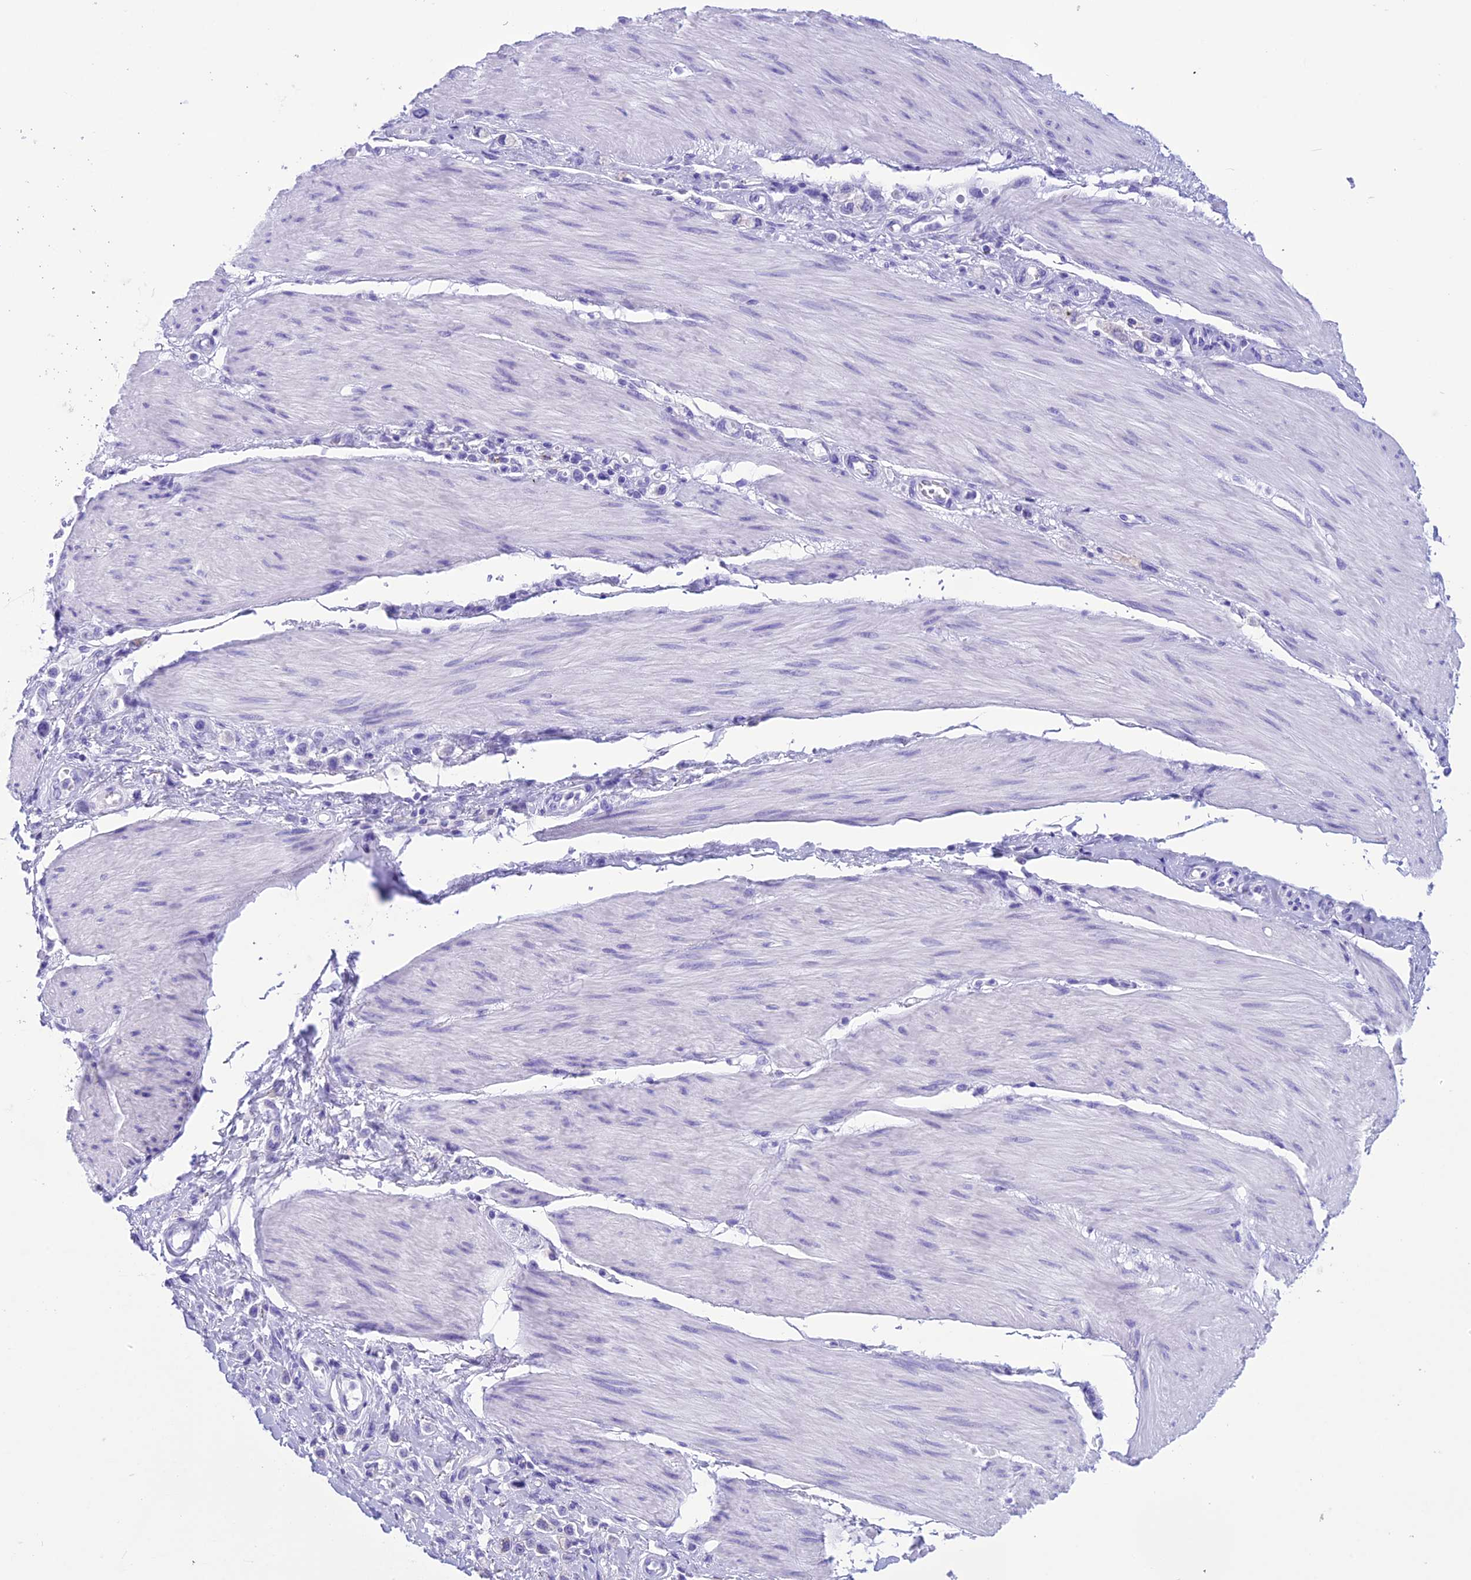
{"staining": {"intensity": "negative", "quantity": "none", "location": "none"}, "tissue": "stomach cancer", "cell_type": "Tumor cells", "image_type": "cancer", "snomed": [{"axis": "morphology", "description": "Adenocarcinoma, NOS"}, {"axis": "topography", "description": "Stomach"}], "caption": "This is an immunohistochemistry (IHC) histopathology image of human adenocarcinoma (stomach). There is no expression in tumor cells.", "gene": "TRAM1L1", "patient": {"sex": "female", "age": 65}}